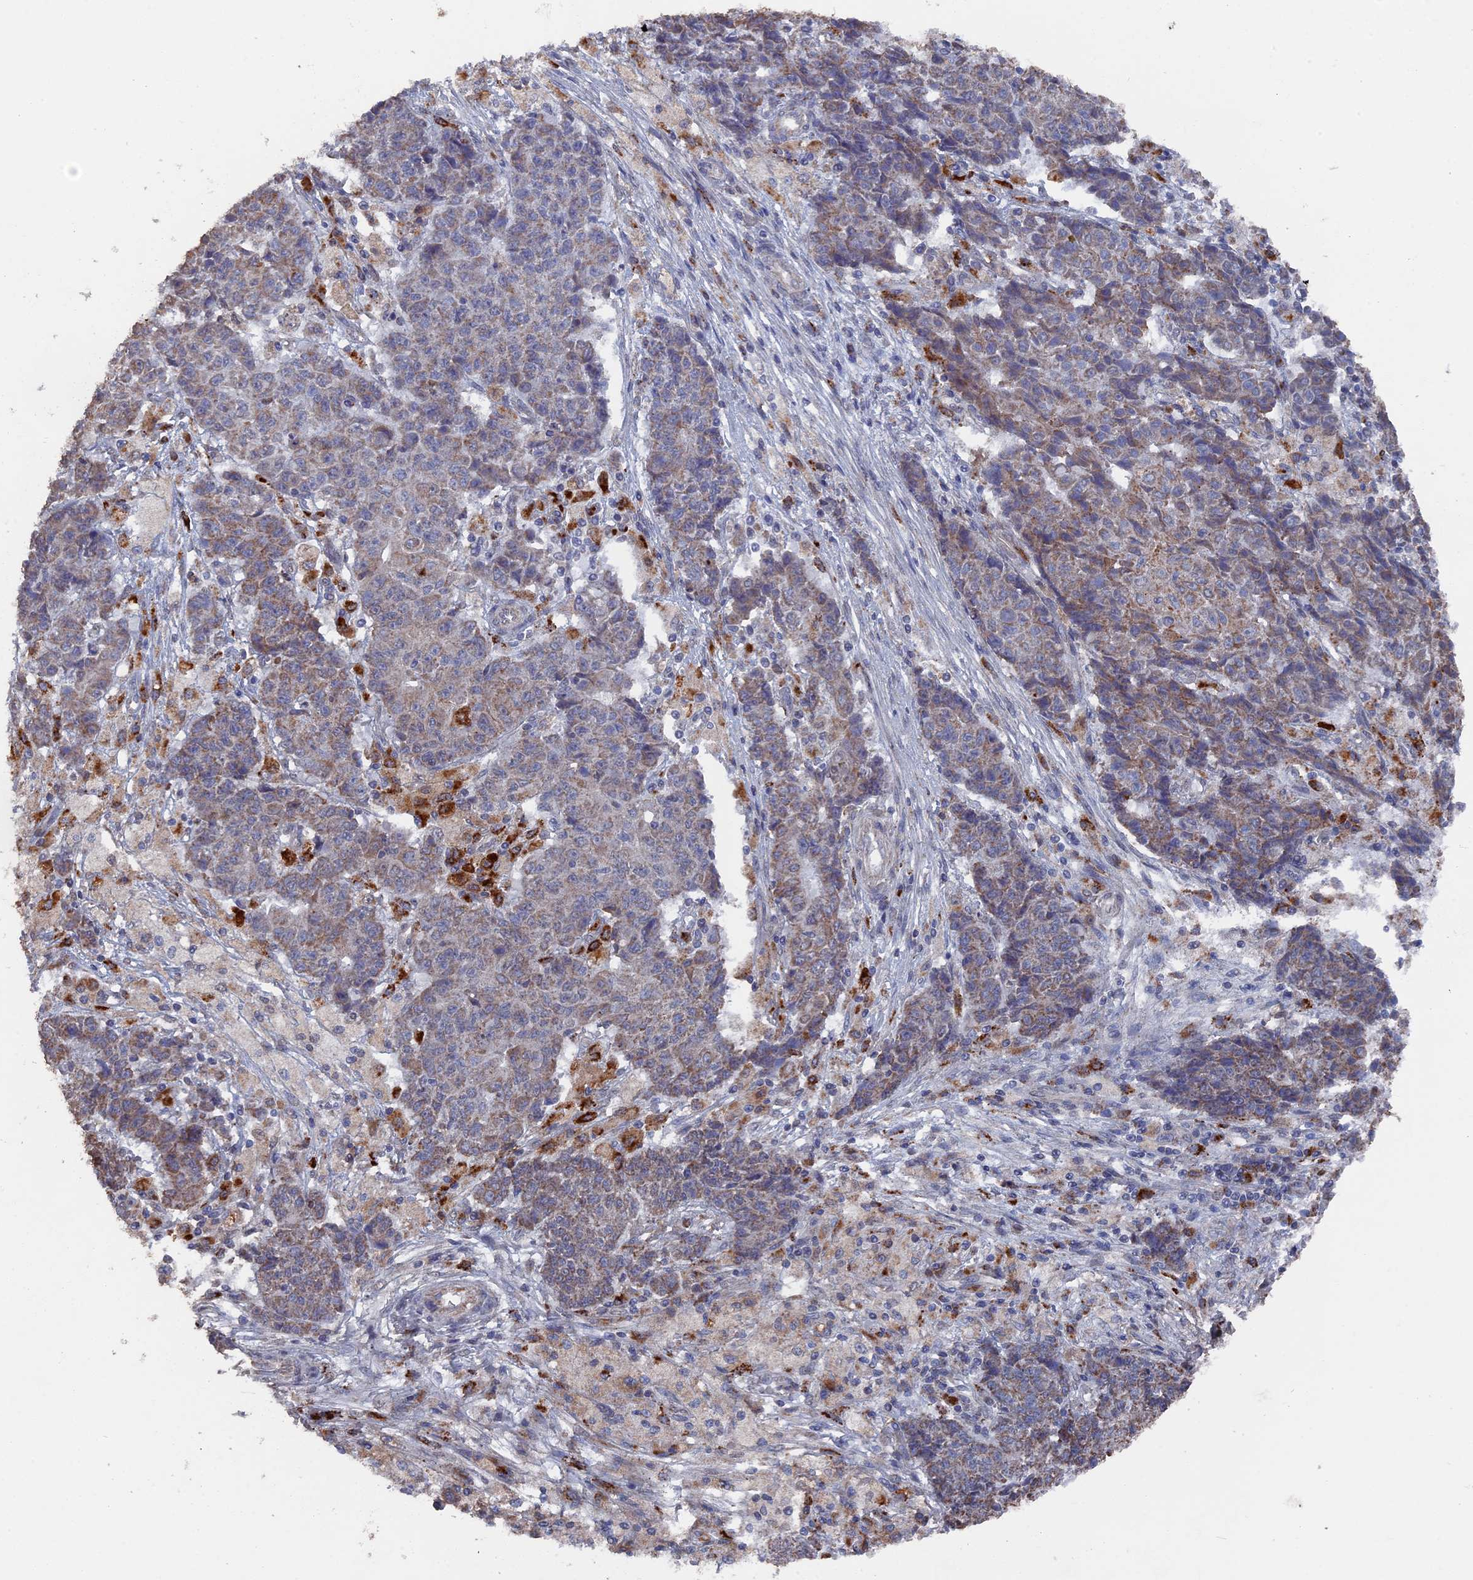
{"staining": {"intensity": "moderate", "quantity": "25%-75%", "location": "cytoplasmic/membranous"}, "tissue": "ovarian cancer", "cell_type": "Tumor cells", "image_type": "cancer", "snomed": [{"axis": "morphology", "description": "Carcinoma, endometroid"}, {"axis": "topography", "description": "Ovary"}], "caption": "Ovarian cancer stained with DAB (3,3'-diaminobenzidine) immunohistochemistry exhibits medium levels of moderate cytoplasmic/membranous staining in about 25%-75% of tumor cells. The staining was performed using DAB (3,3'-diaminobenzidine), with brown indicating positive protein expression. Nuclei are stained blue with hematoxylin.", "gene": "SMG9", "patient": {"sex": "female", "age": 42}}